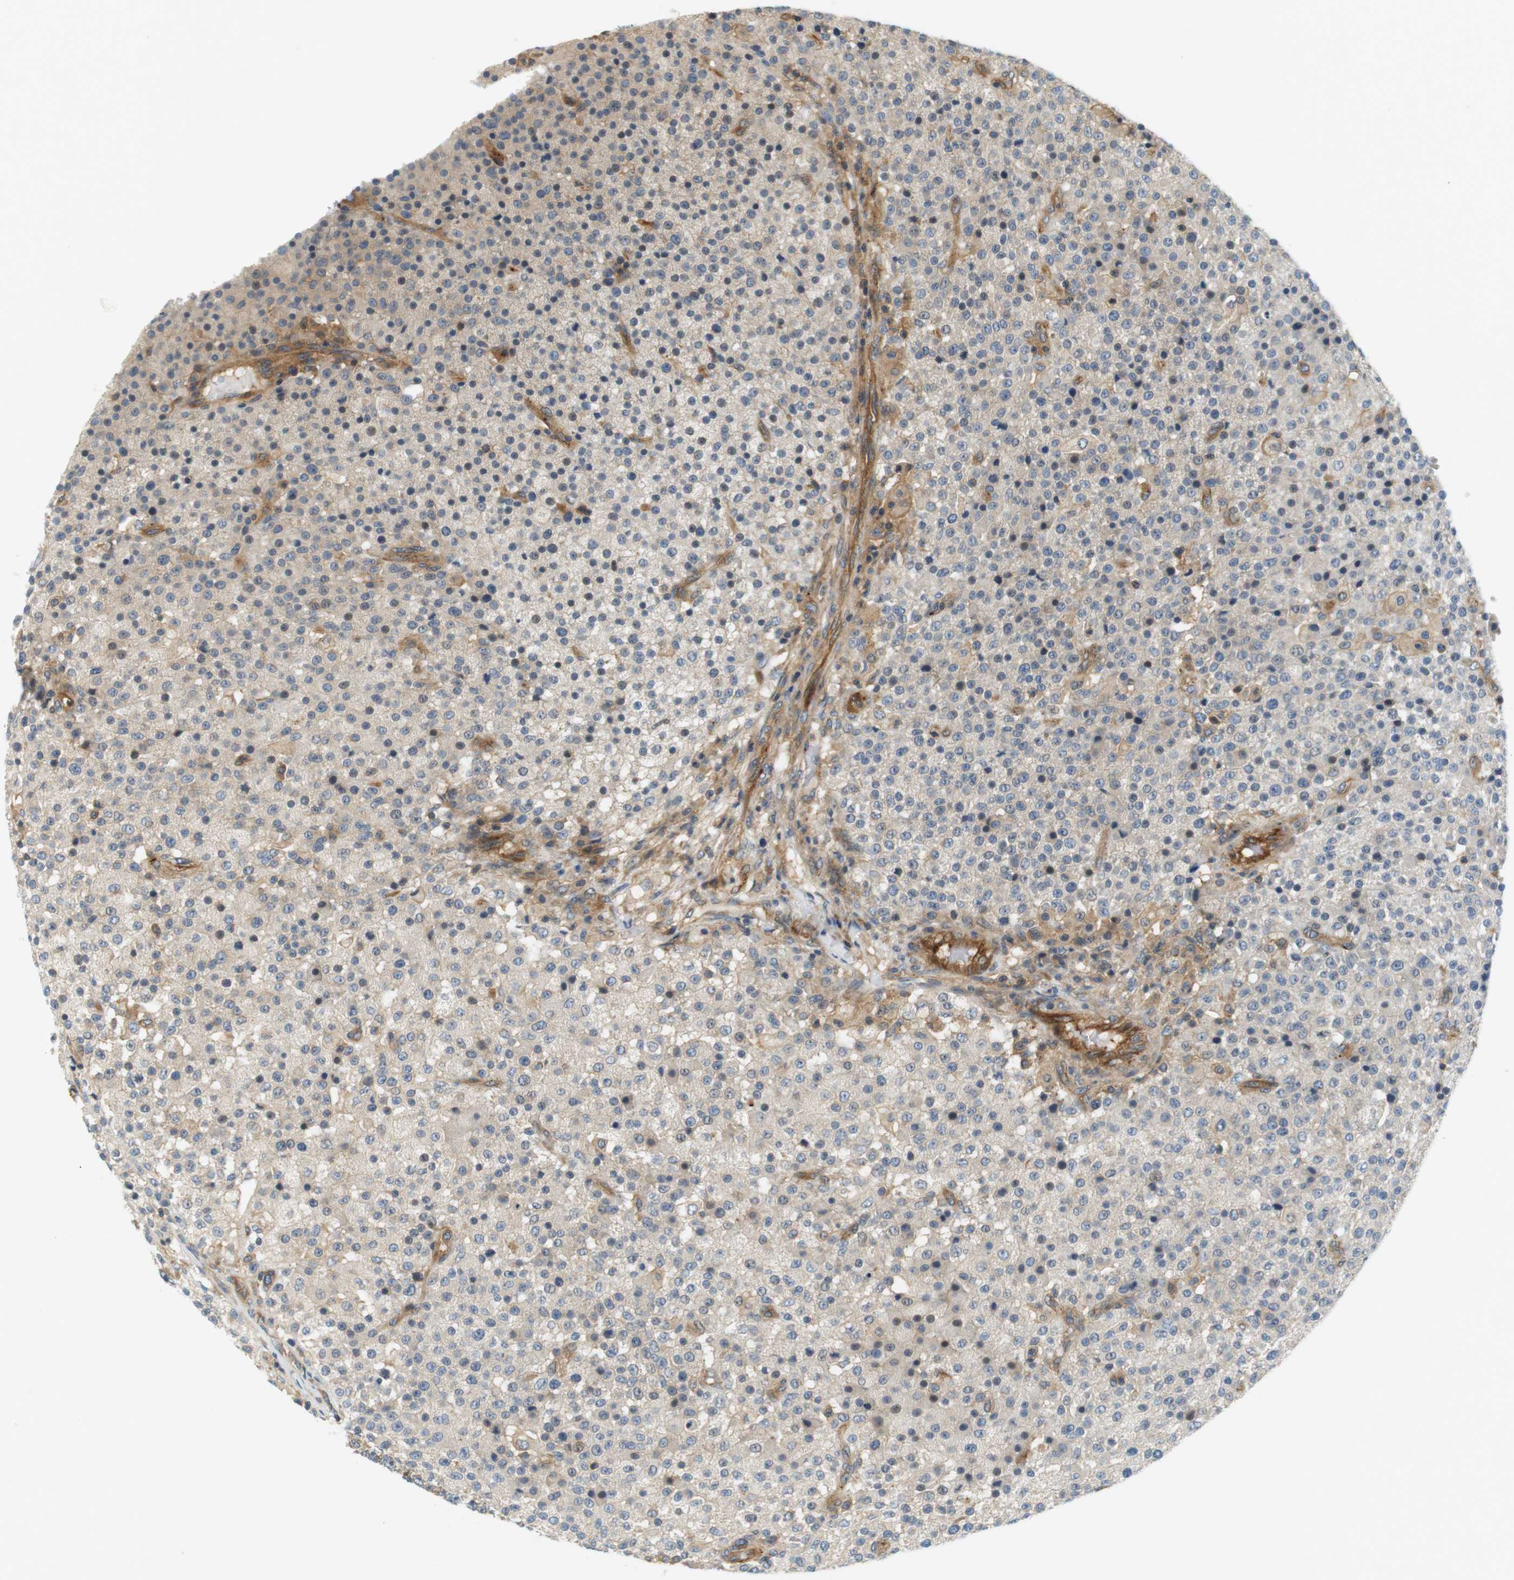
{"staining": {"intensity": "weak", "quantity": "<25%", "location": "cytoplasmic/membranous"}, "tissue": "testis cancer", "cell_type": "Tumor cells", "image_type": "cancer", "snomed": [{"axis": "morphology", "description": "Seminoma, NOS"}, {"axis": "topography", "description": "Testis"}], "caption": "Histopathology image shows no significant protein staining in tumor cells of testis cancer.", "gene": "SH3GLB1", "patient": {"sex": "male", "age": 59}}